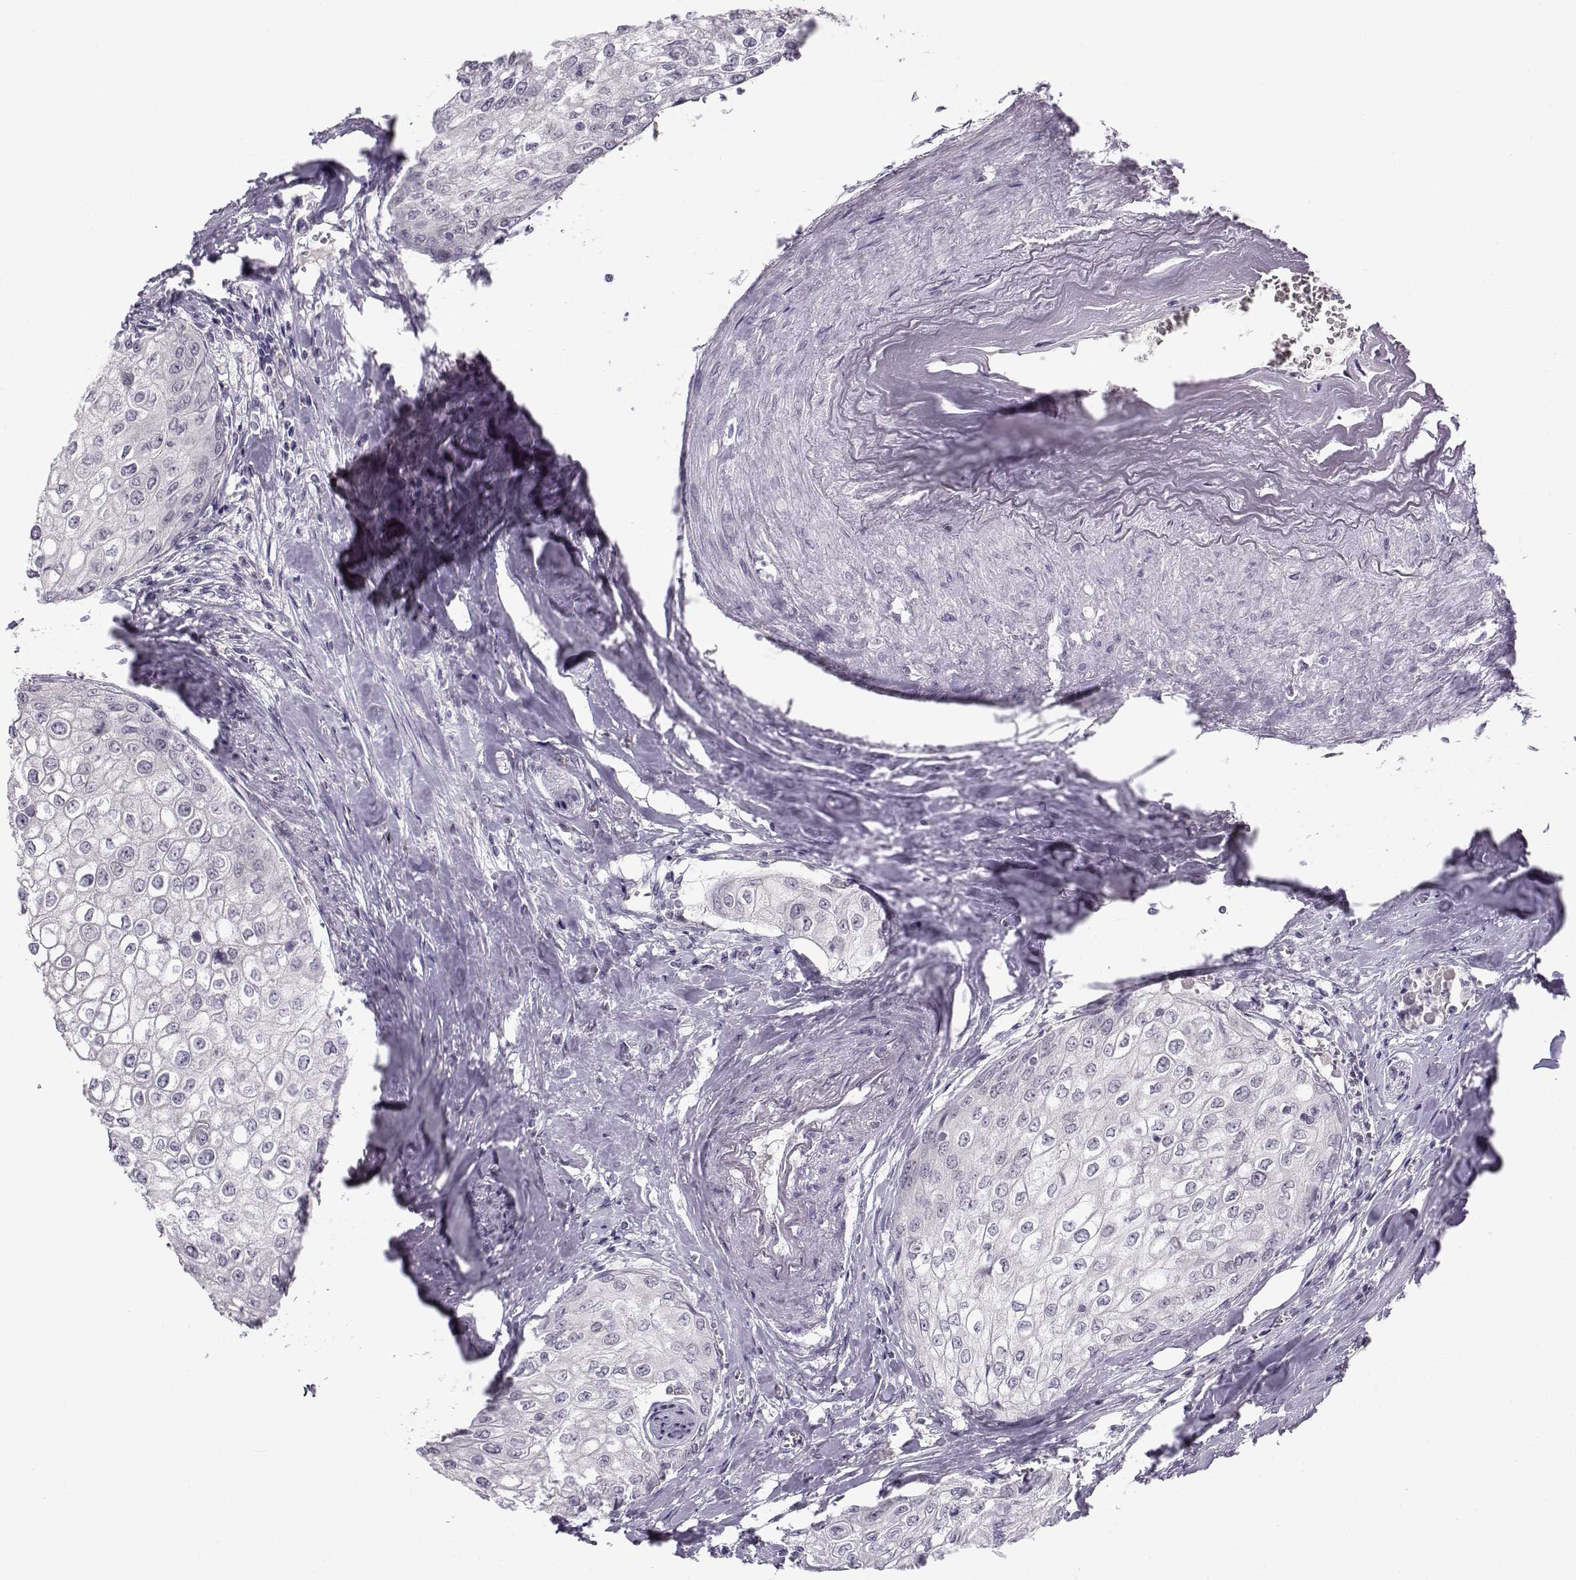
{"staining": {"intensity": "negative", "quantity": "none", "location": "none"}, "tissue": "urothelial cancer", "cell_type": "Tumor cells", "image_type": "cancer", "snomed": [{"axis": "morphology", "description": "Urothelial carcinoma, High grade"}, {"axis": "topography", "description": "Urinary bladder"}], "caption": "Immunohistochemistry (IHC) histopathology image of urothelial cancer stained for a protein (brown), which reveals no positivity in tumor cells.", "gene": "C16orf86", "patient": {"sex": "male", "age": 62}}